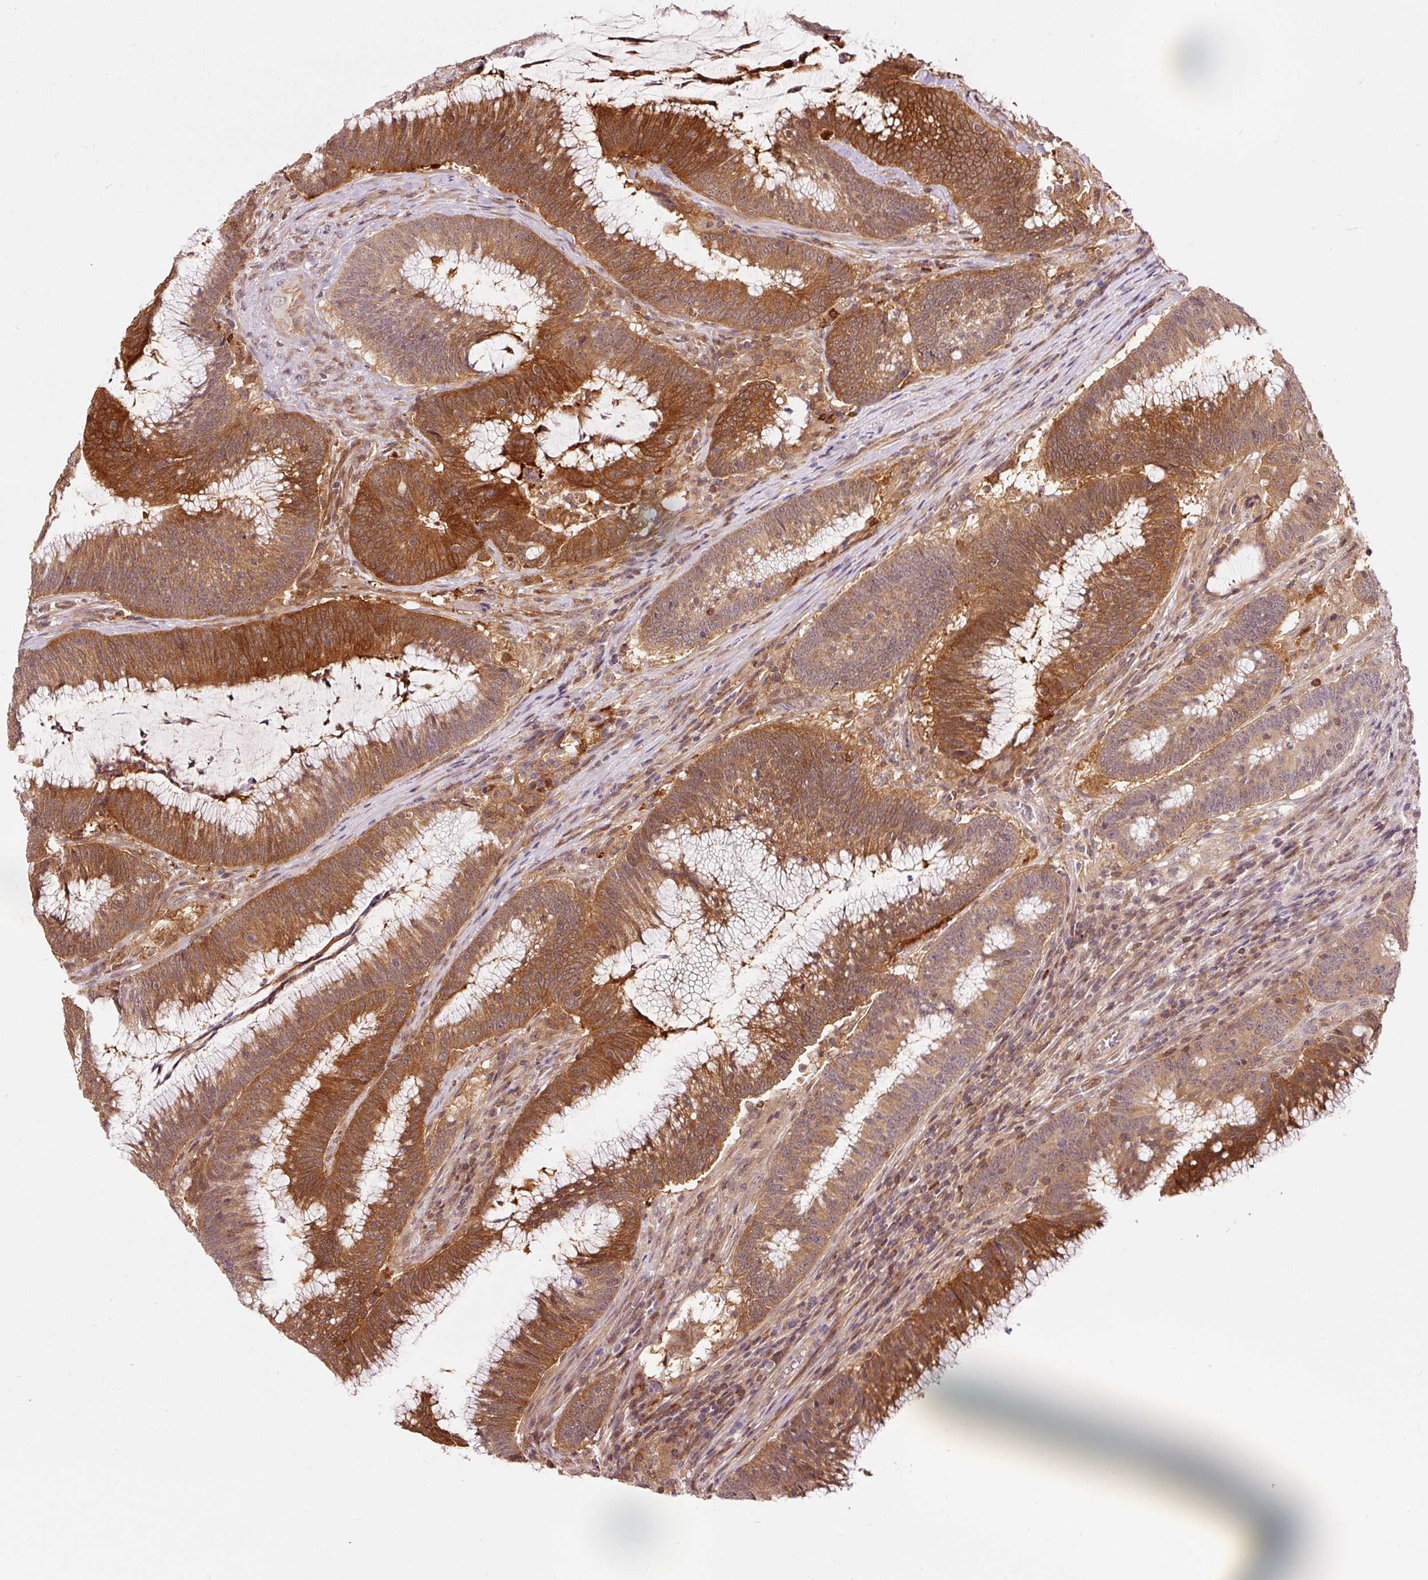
{"staining": {"intensity": "strong", "quantity": ">75%", "location": "cytoplasmic/membranous,nuclear"}, "tissue": "colorectal cancer", "cell_type": "Tumor cells", "image_type": "cancer", "snomed": [{"axis": "morphology", "description": "Adenocarcinoma, NOS"}, {"axis": "topography", "description": "Rectum"}], "caption": "Protein expression analysis of human colorectal cancer (adenocarcinoma) reveals strong cytoplasmic/membranous and nuclear positivity in about >75% of tumor cells.", "gene": "FBXL14", "patient": {"sex": "female", "age": 77}}